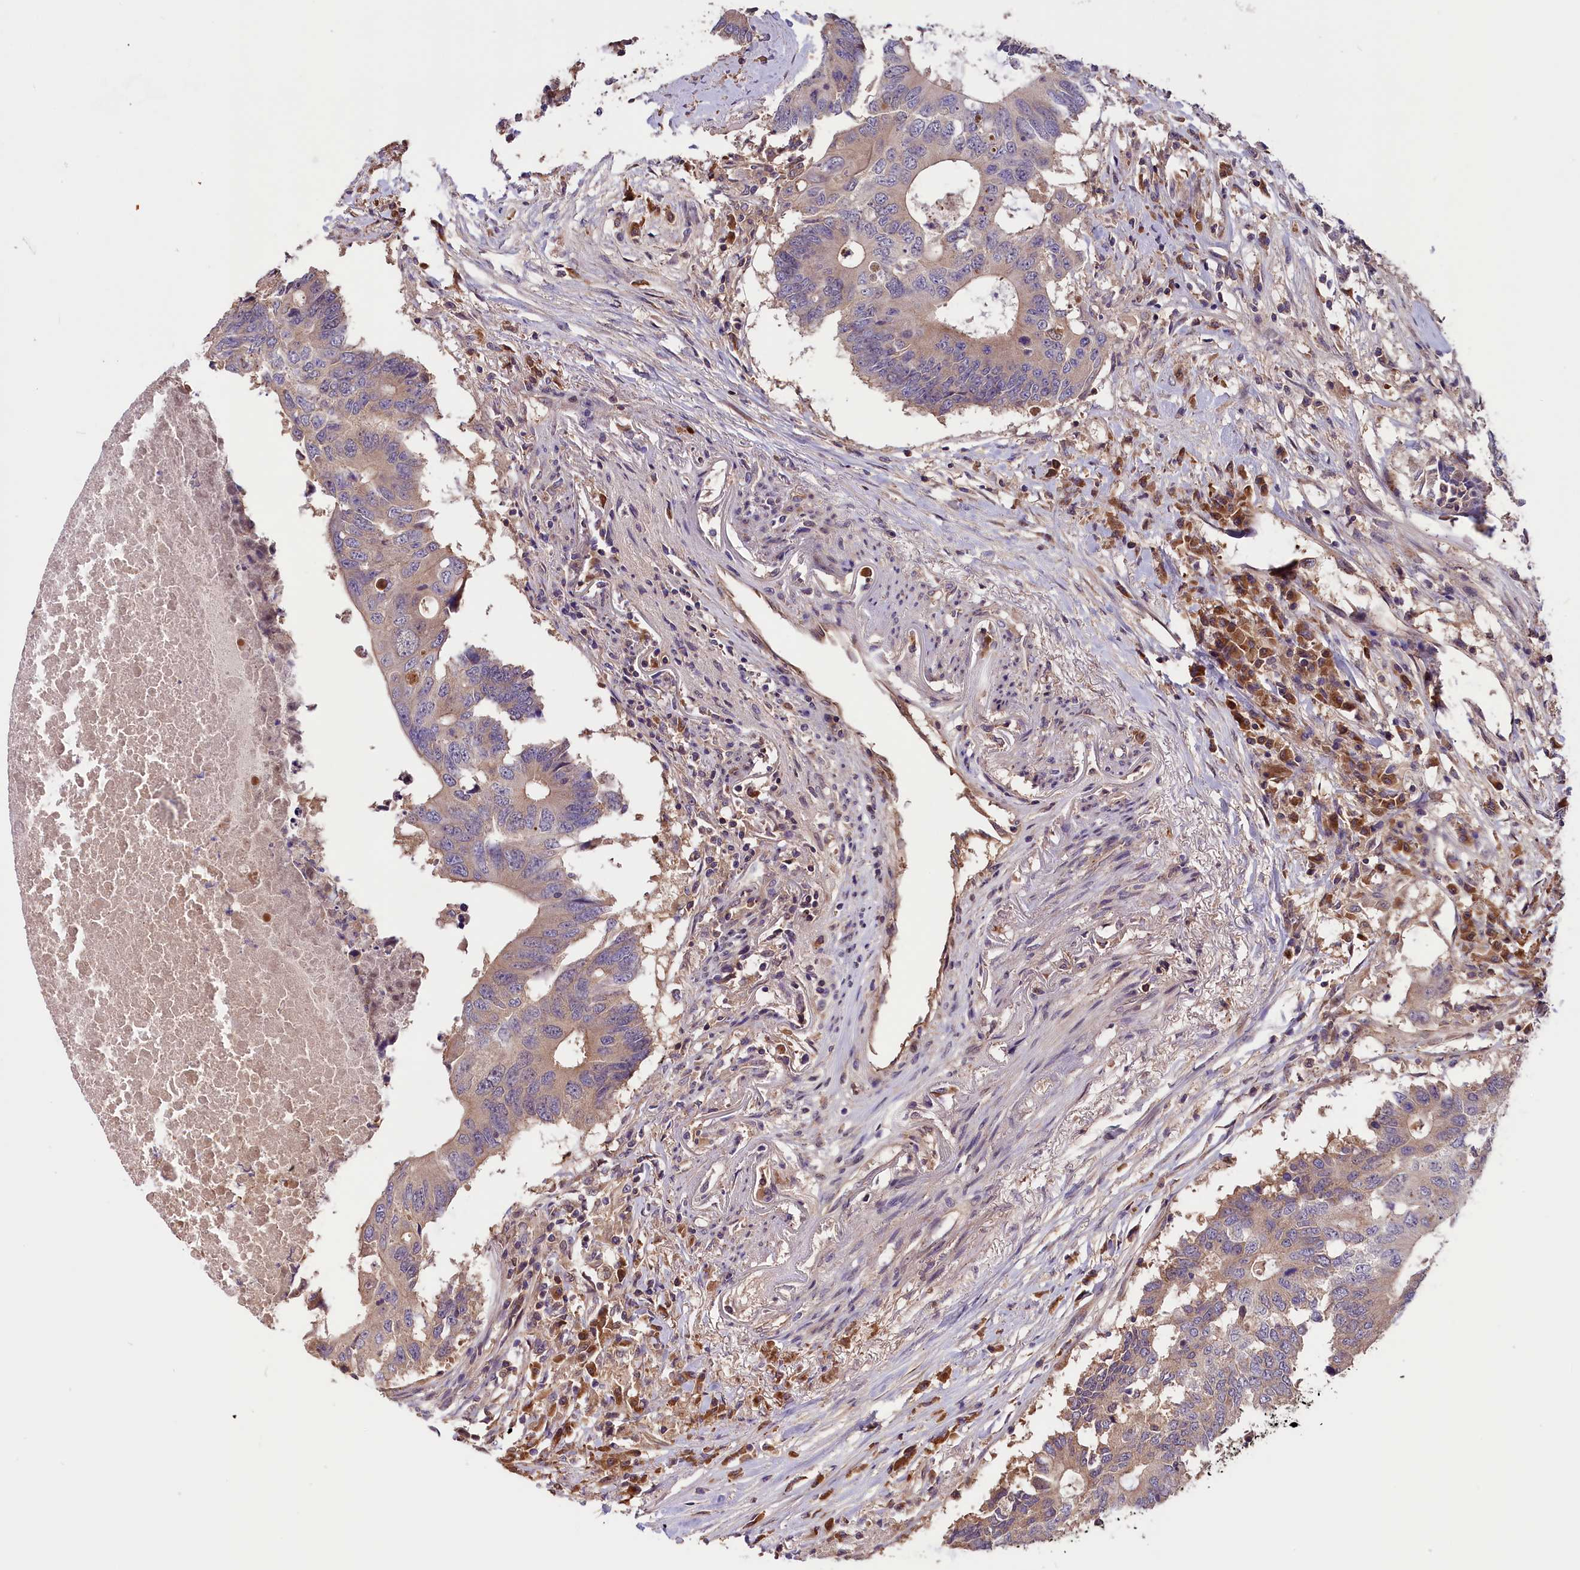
{"staining": {"intensity": "weak", "quantity": "25%-75%", "location": "cytoplasmic/membranous"}, "tissue": "colorectal cancer", "cell_type": "Tumor cells", "image_type": "cancer", "snomed": [{"axis": "morphology", "description": "Adenocarcinoma, NOS"}, {"axis": "topography", "description": "Colon"}], "caption": "Adenocarcinoma (colorectal) was stained to show a protein in brown. There is low levels of weak cytoplasmic/membranous staining in about 25%-75% of tumor cells. The staining is performed using DAB brown chromogen to label protein expression. The nuclei are counter-stained blue using hematoxylin.", "gene": "SETD6", "patient": {"sex": "male", "age": 71}}